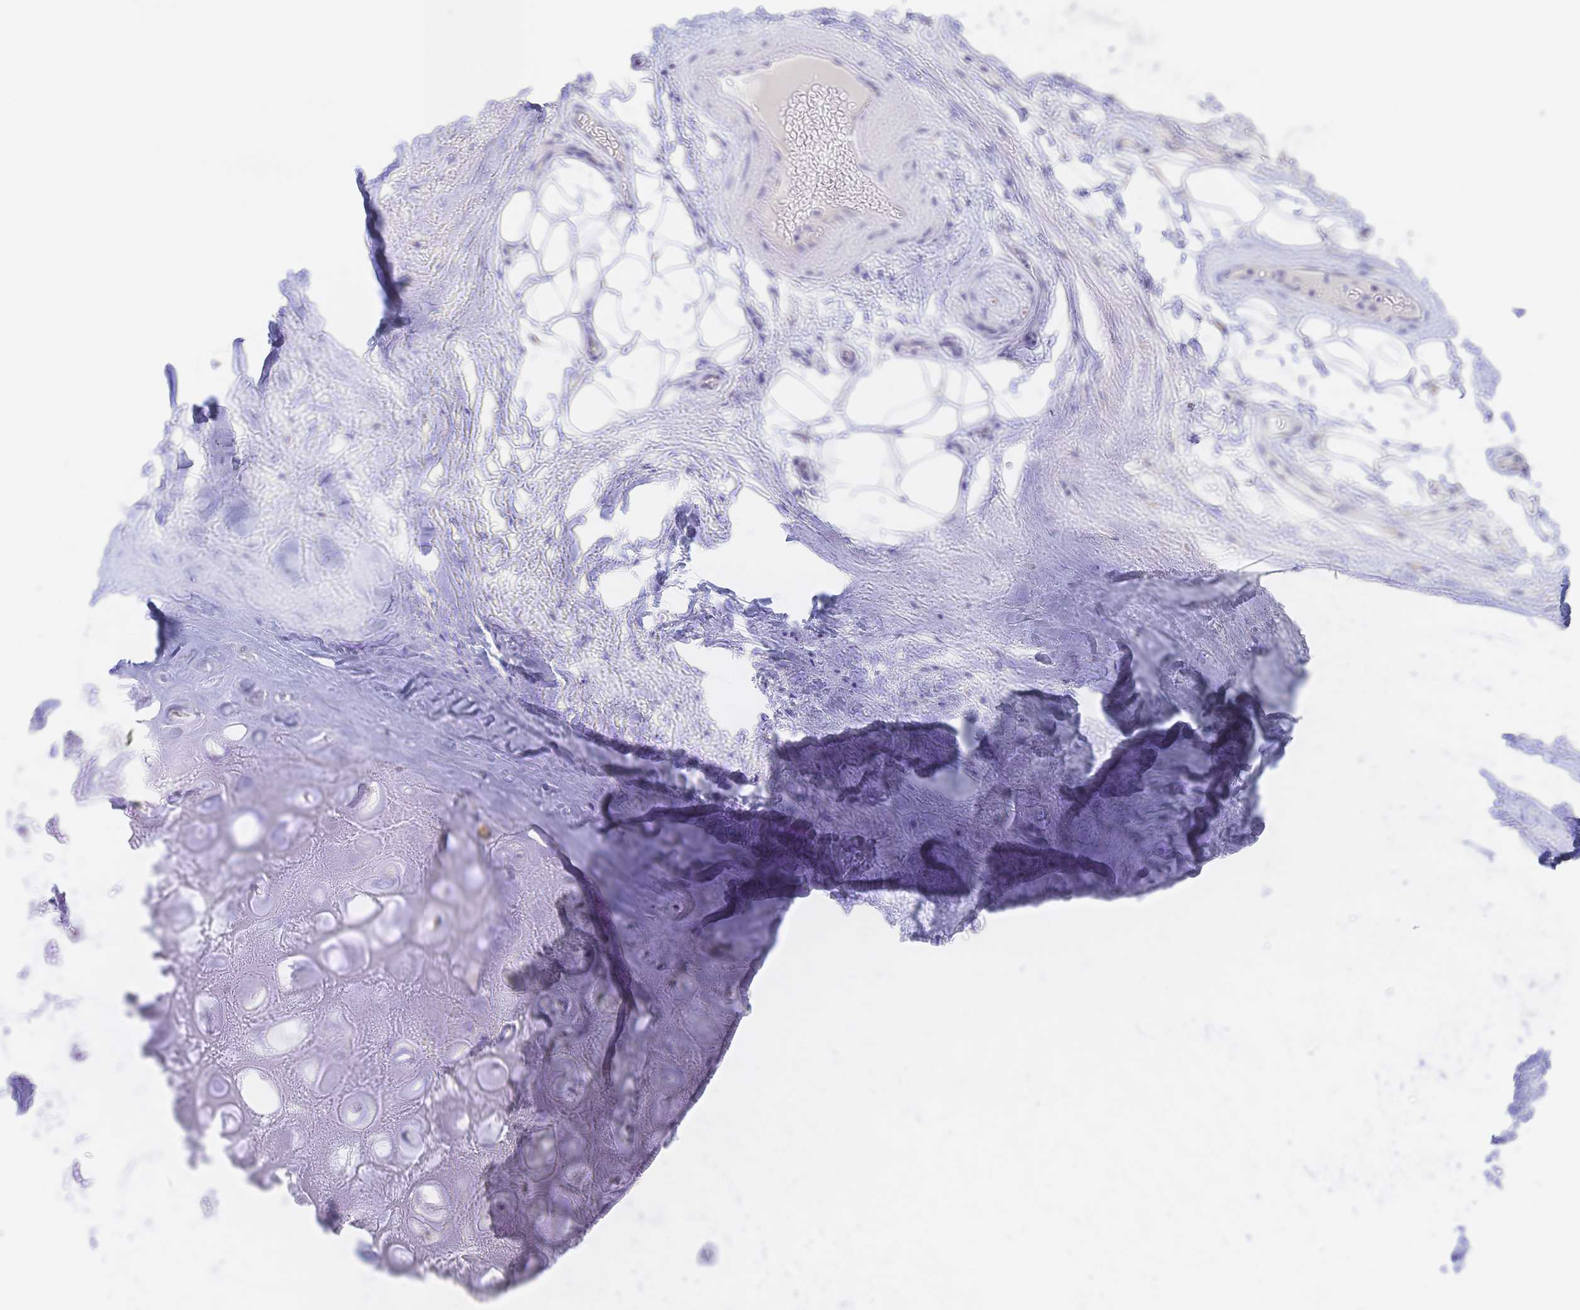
{"staining": {"intensity": "negative", "quantity": "none", "location": "none"}, "tissue": "adipose tissue", "cell_type": "Adipocytes", "image_type": "normal", "snomed": [{"axis": "morphology", "description": "Normal tissue, NOS"}, {"axis": "topography", "description": "Lymph node"}, {"axis": "topography", "description": "Cartilage tissue"}, {"axis": "topography", "description": "Nasopharynx"}], "caption": "Protein analysis of benign adipose tissue displays no significant expression in adipocytes. The staining was performed using DAB (3,3'-diaminobenzidine) to visualize the protein expression in brown, while the nuclei were stained in blue with hematoxylin (Magnification: 20x).", "gene": "SIAH3", "patient": {"sex": "male", "age": 63}}